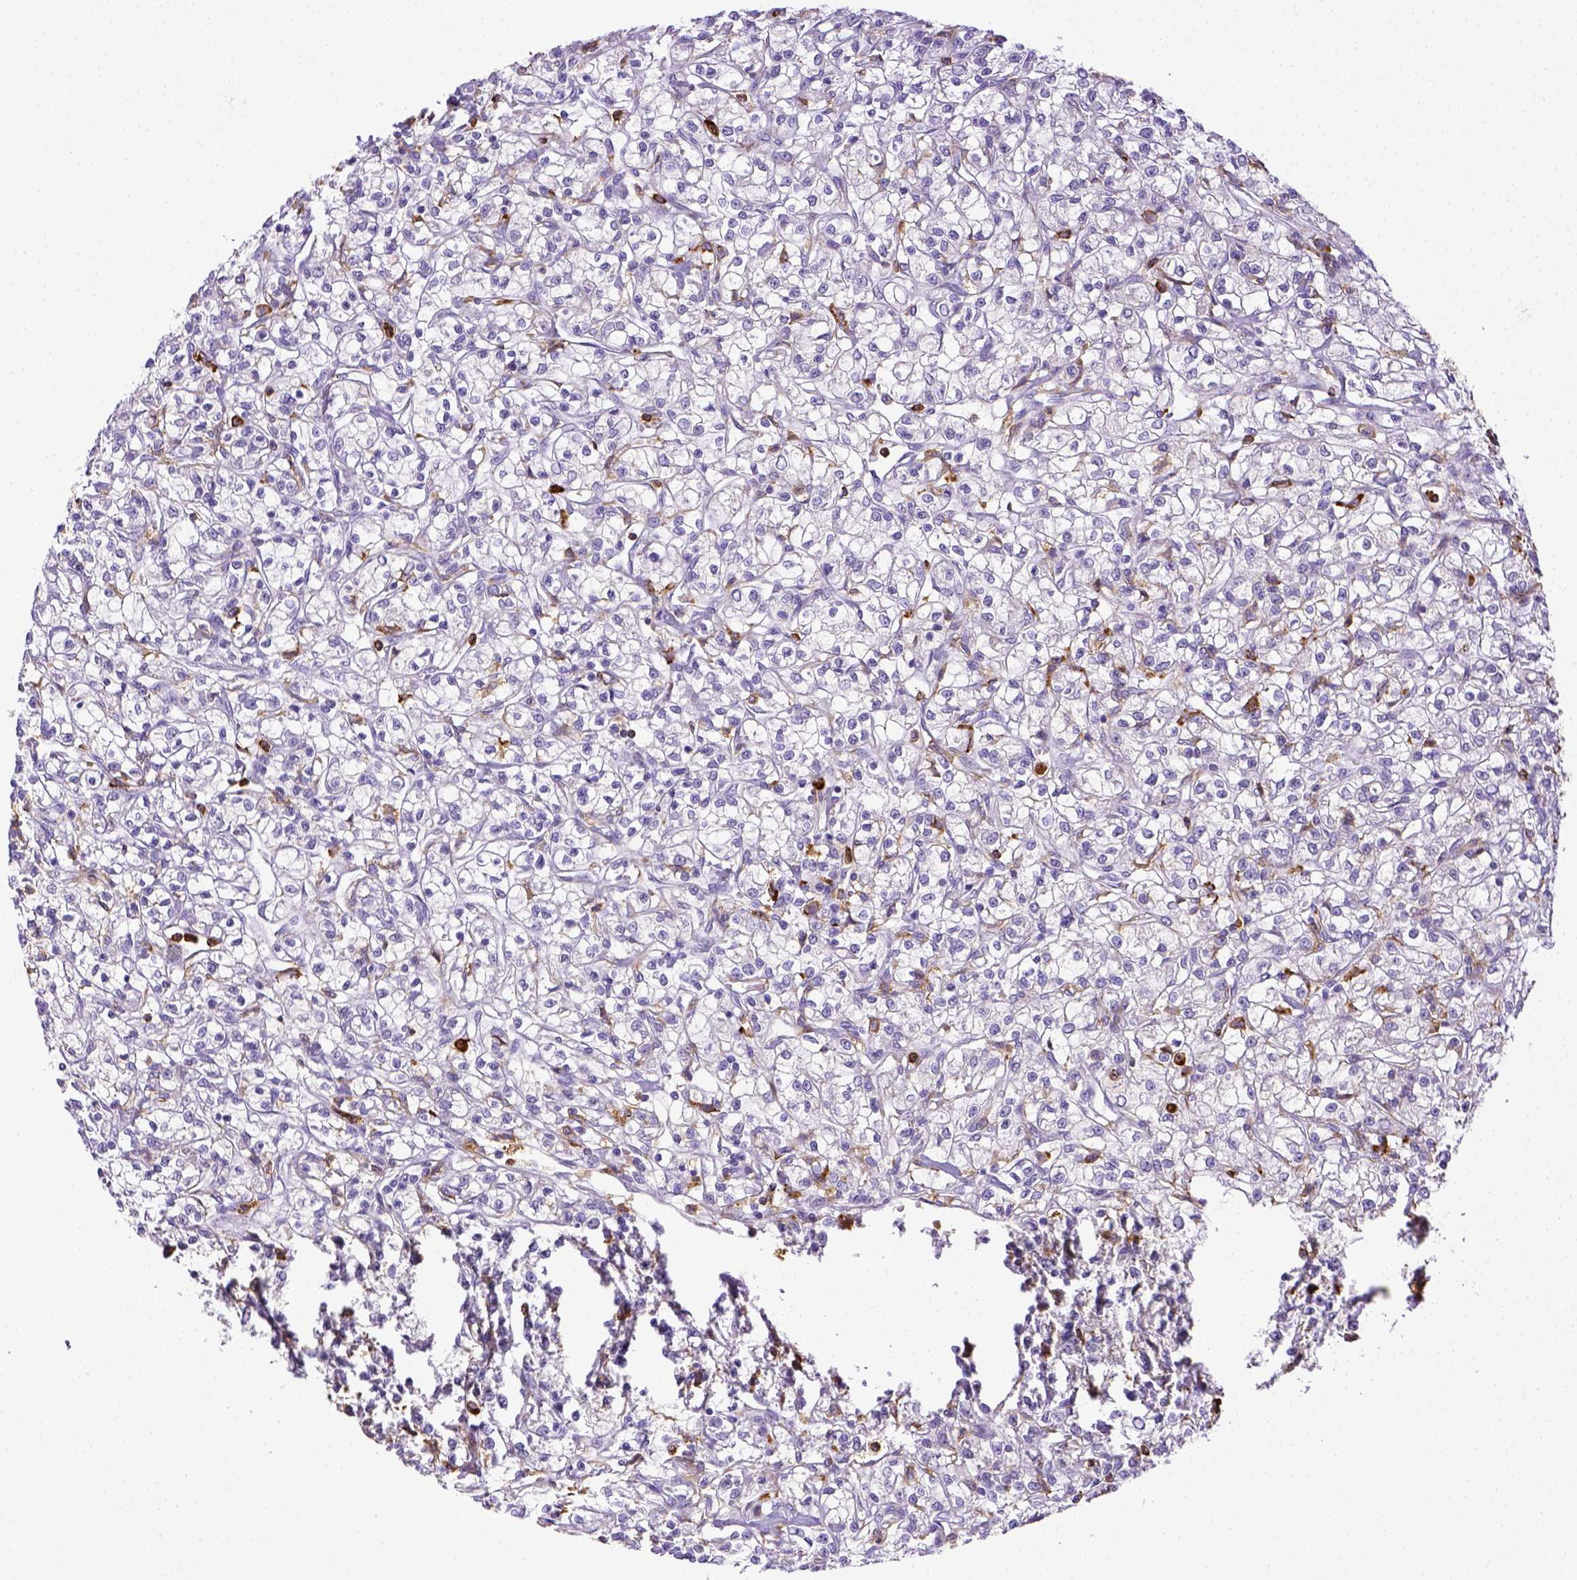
{"staining": {"intensity": "negative", "quantity": "none", "location": "none"}, "tissue": "renal cancer", "cell_type": "Tumor cells", "image_type": "cancer", "snomed": [{"axis": "morphology", "description": "Adenocarcinoma, NOS"}, {"axis": "topography", "description": "Kidney"}], "caption": "The IHC photomicrograph has no significant staining in tumor cells of renal cancer tissue.", "gene": "ITGAM", "patient": {"sex": "female", "age": 59}}